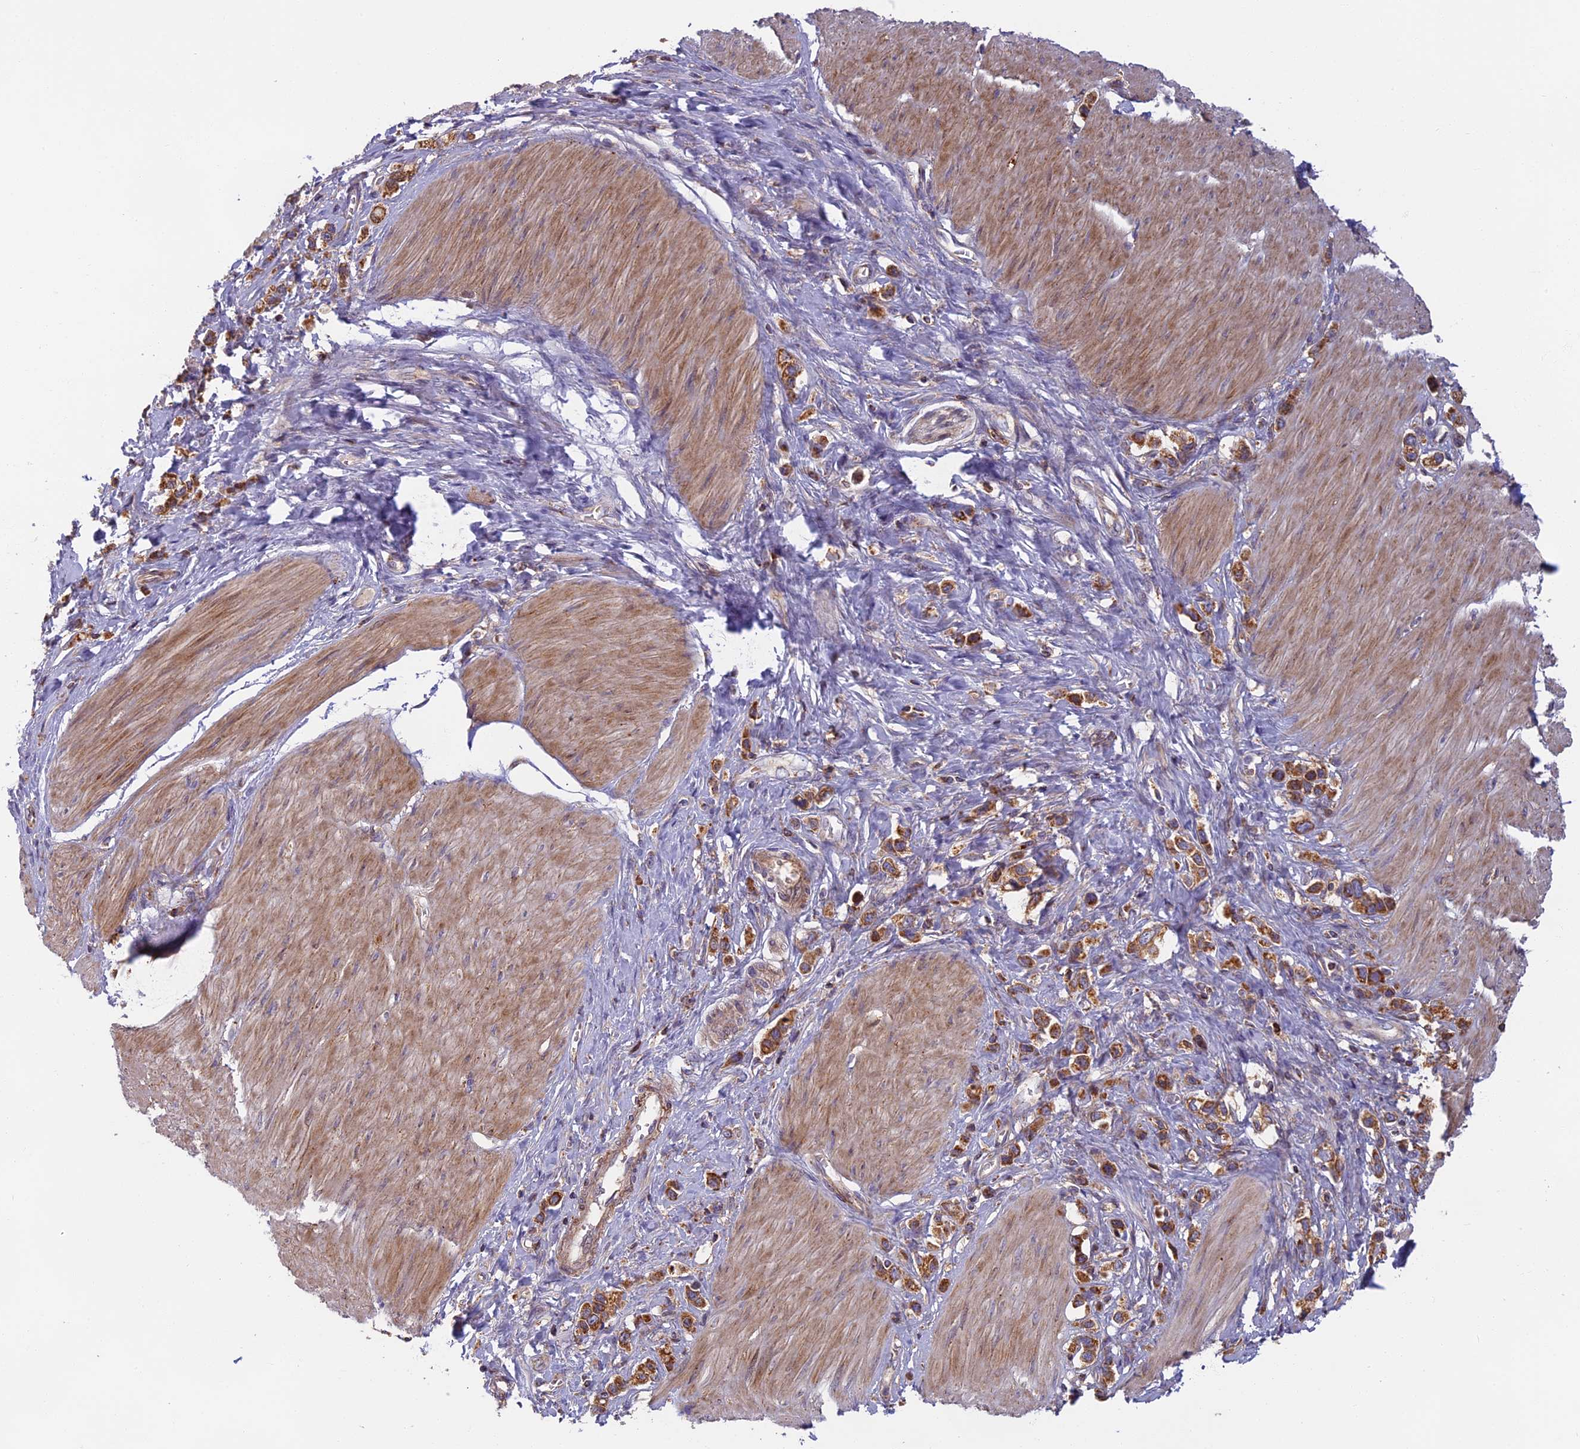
{"staining": {"intensity": "moderate", "quantity": ">75%", "location": "cytoplasmic/membranous"}, "tissue": "stomach cancer", "cell_type": "Tumor cells", "image_type": "cancer", "snomed": [{"axis": "morphology", "description": "Normal tissue, NOS"}, {"axis": "morphology", "description": "Adenocarcinoma, NOS"}, {"axis": "topography", "description": "Stomach, upper"}, {"axis": "topography", "description": "Stomach"}], "caption": "The immunohistochemical stain labels moderate cytoplasmic/membranous expression in tumor cells of stomach cancer (adenocarcinoma) tissue.", "gene": "EDAR", "patient": {"sex": "female", "age": 65}}